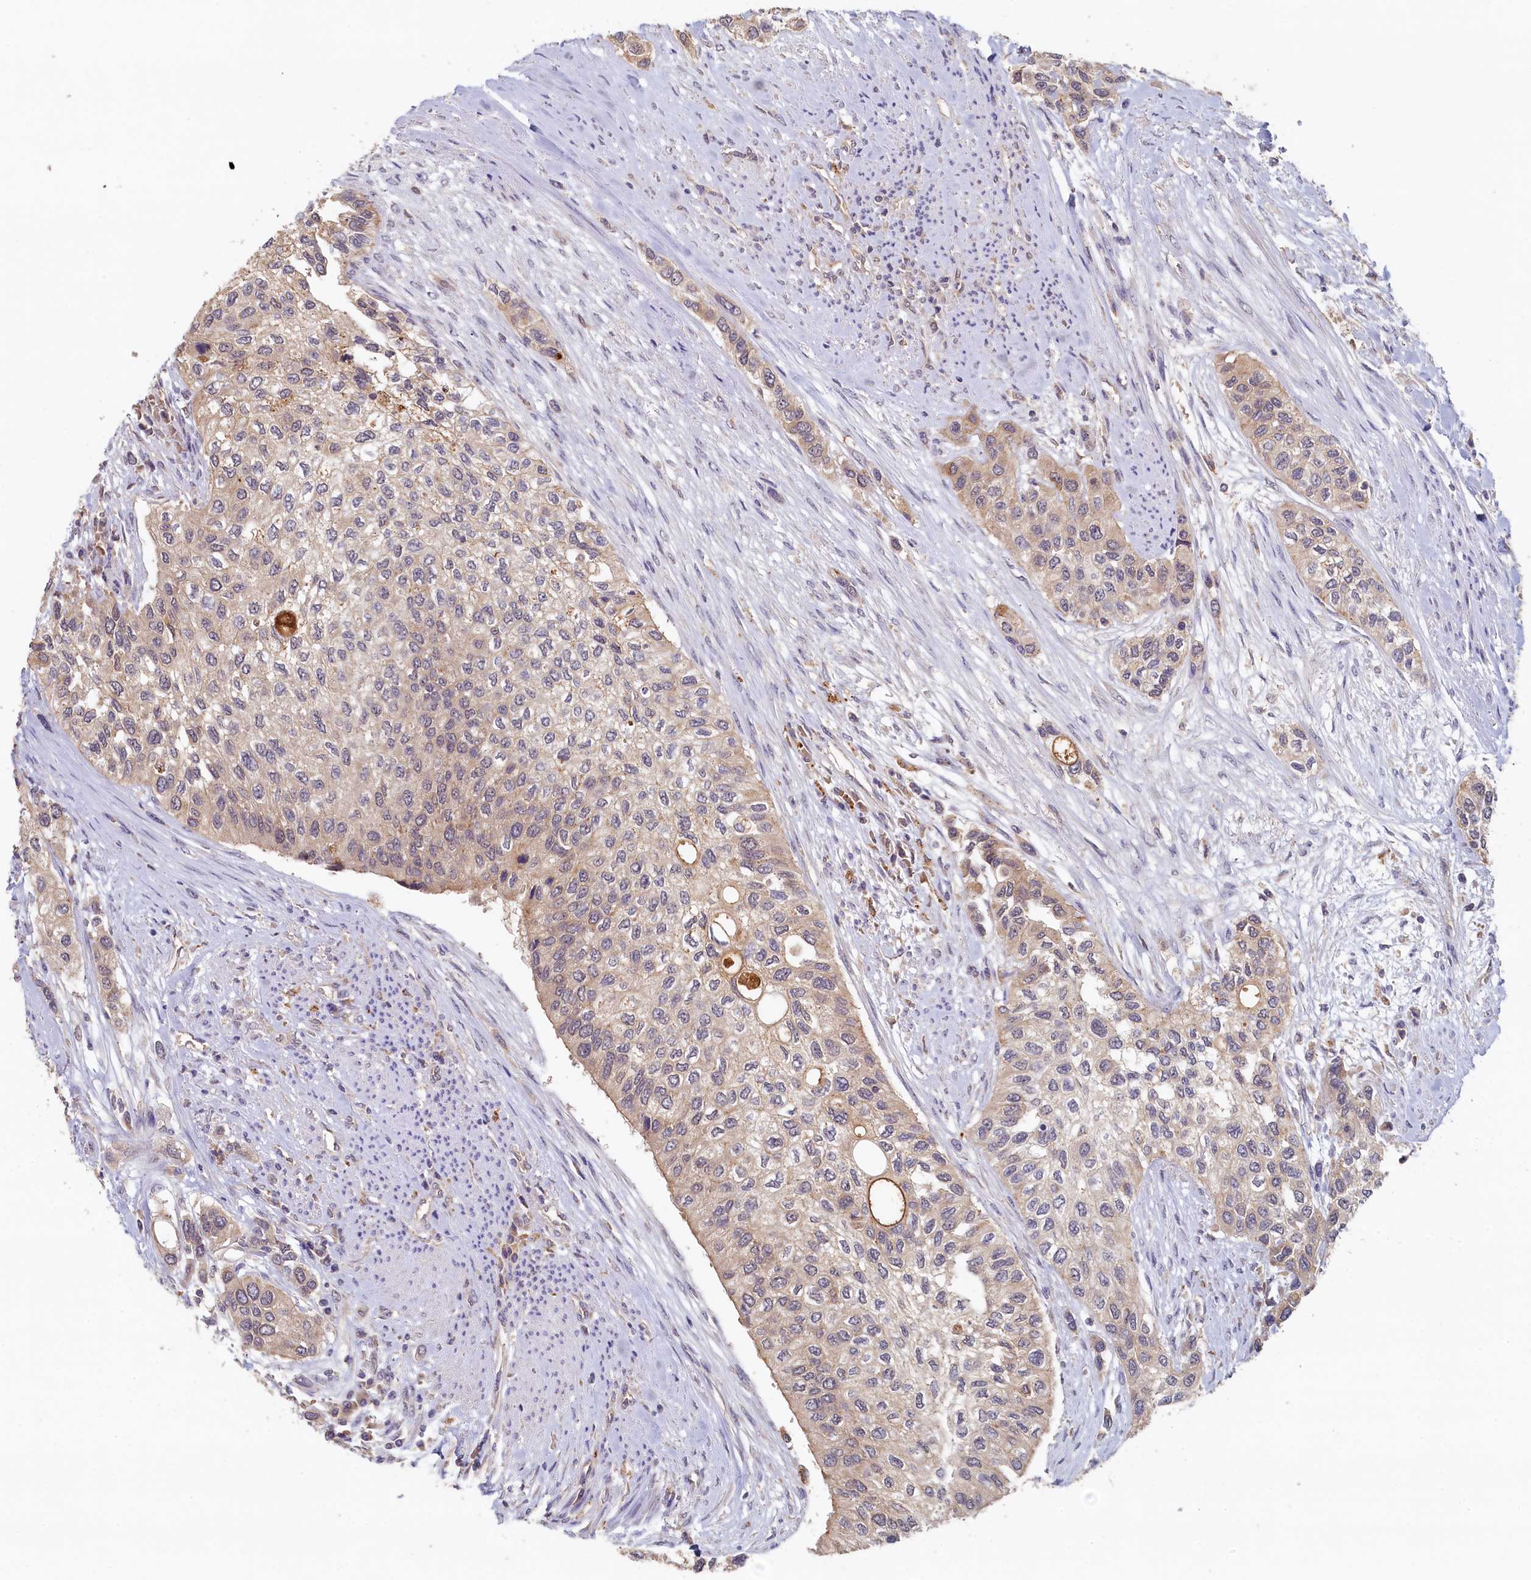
{"staining": {"intensity": "weak", "quantity": "25%-75%", "location": "cytoplasmic/membranous"}, "tissue": "urothelial cancer", "cell_type": "Tumor cells", "image_type": "cancer", "snomed": [{"axis": "morphology", "description": "Normal tissue, NOS"}, {"axis": "morphology", "description": "Urothelial carcinoma, High grade"}, {"axis": "topography", "description": "Vascular tissue"}, {"axis": "topography", "description": "Urinary bladder"}], "caption": "Weak cytoplasmic/membranous protein positivity is seen in about 25%-75% of tumor cells in urothelial cancer.", "gene": "NUBP2", "patient": {"sex": "female", "age": 56}}